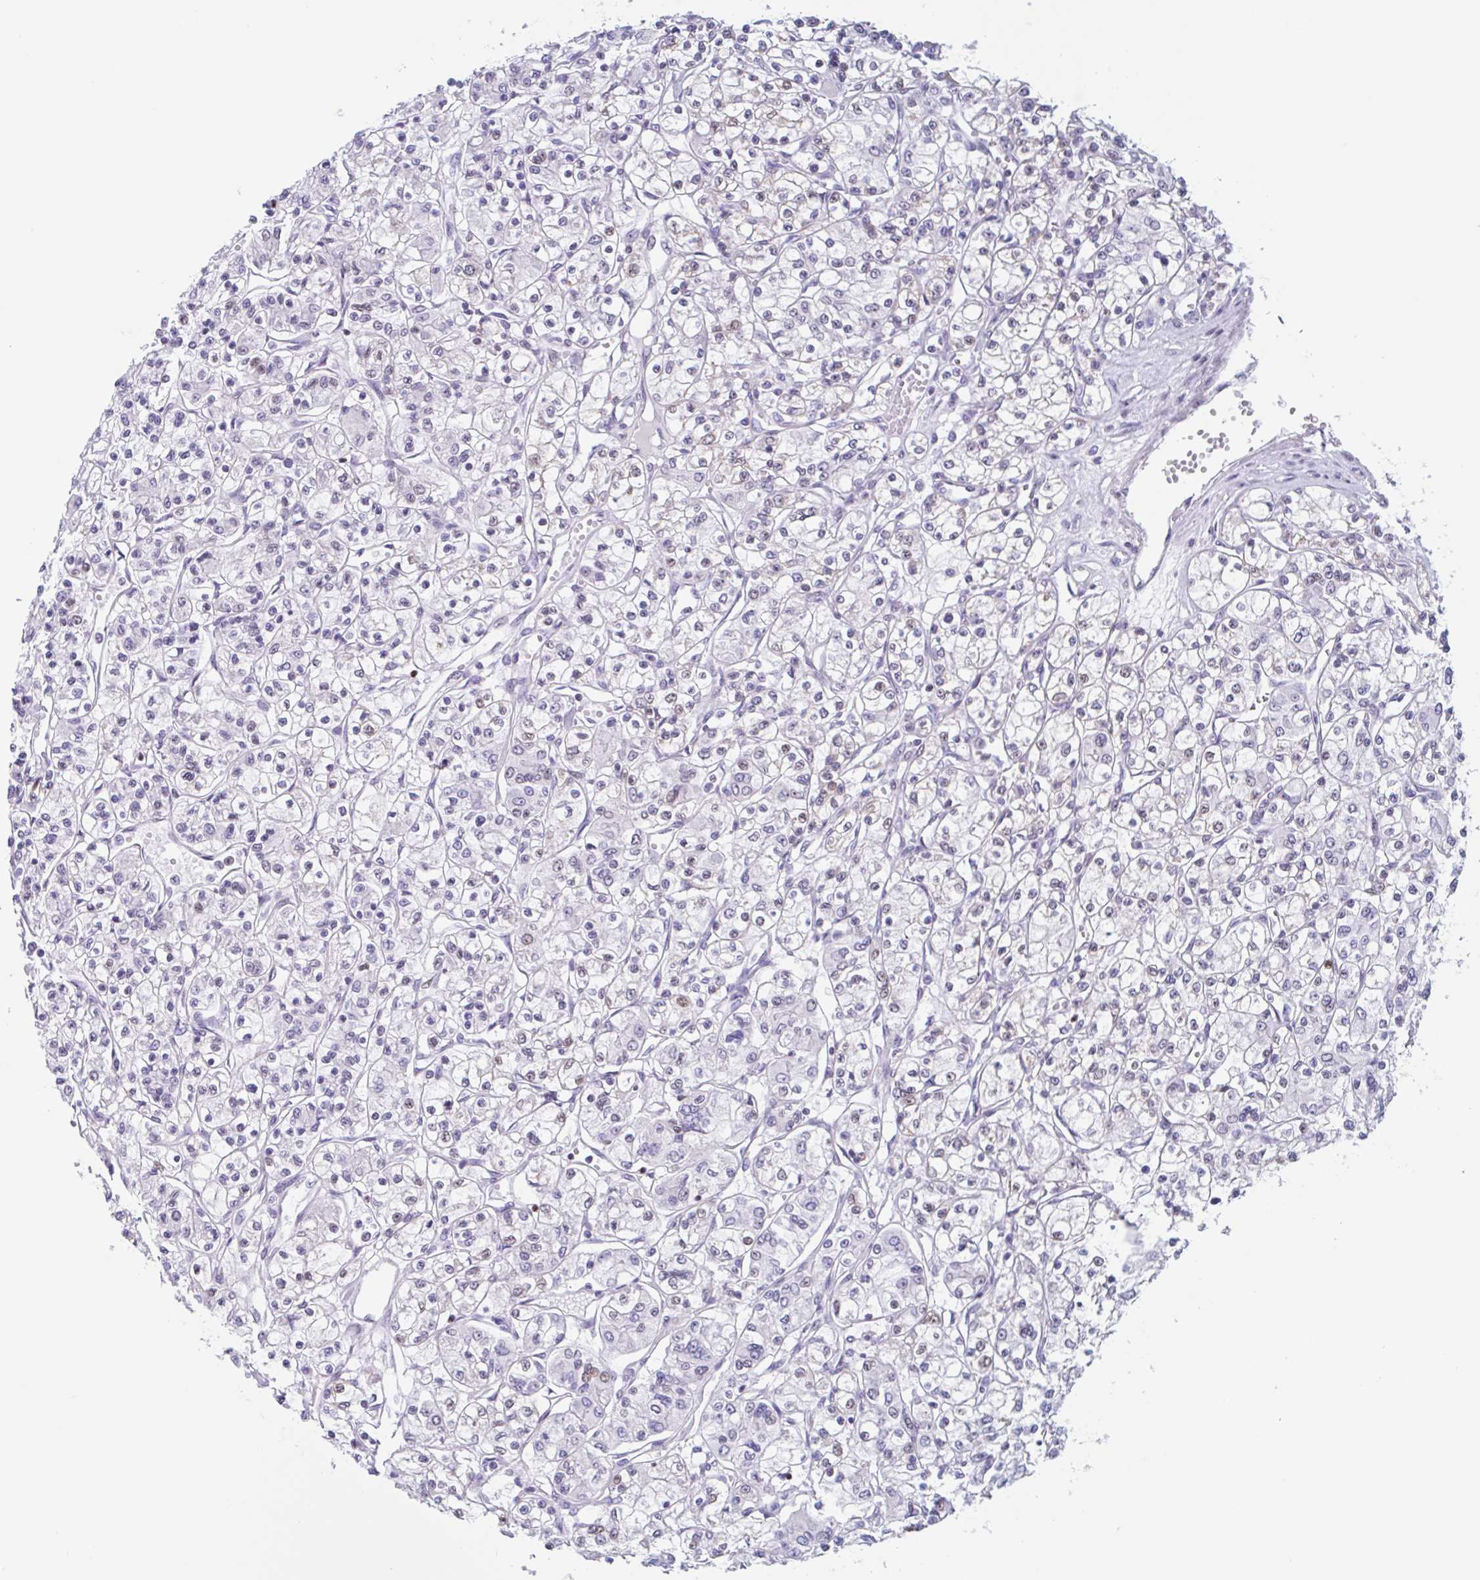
{"staining": {"intensity": "moderate", "quantity": "<25%", "location": "nuclear"}, "tissue": "renal cancer", "cell_type": "Tumor cells", "image_type": "cancer", "snomed": [{"axis": "morphology", "description": "Adenocarcinoma, NOS"}, {"axis": "topography", "description": "Kidney"}], "caption": "Moderate nuclear expression is present in about <25% of tumor cells in renal adenocarcinoma. The staining was performed using DAB (3,3'-diaminobenzidine), with brown indicating positive protein expression. Nuclei are stained blue with hematoxylin.", "gene": "LENG9", "patient": {"sex": "female", "age": 59}}